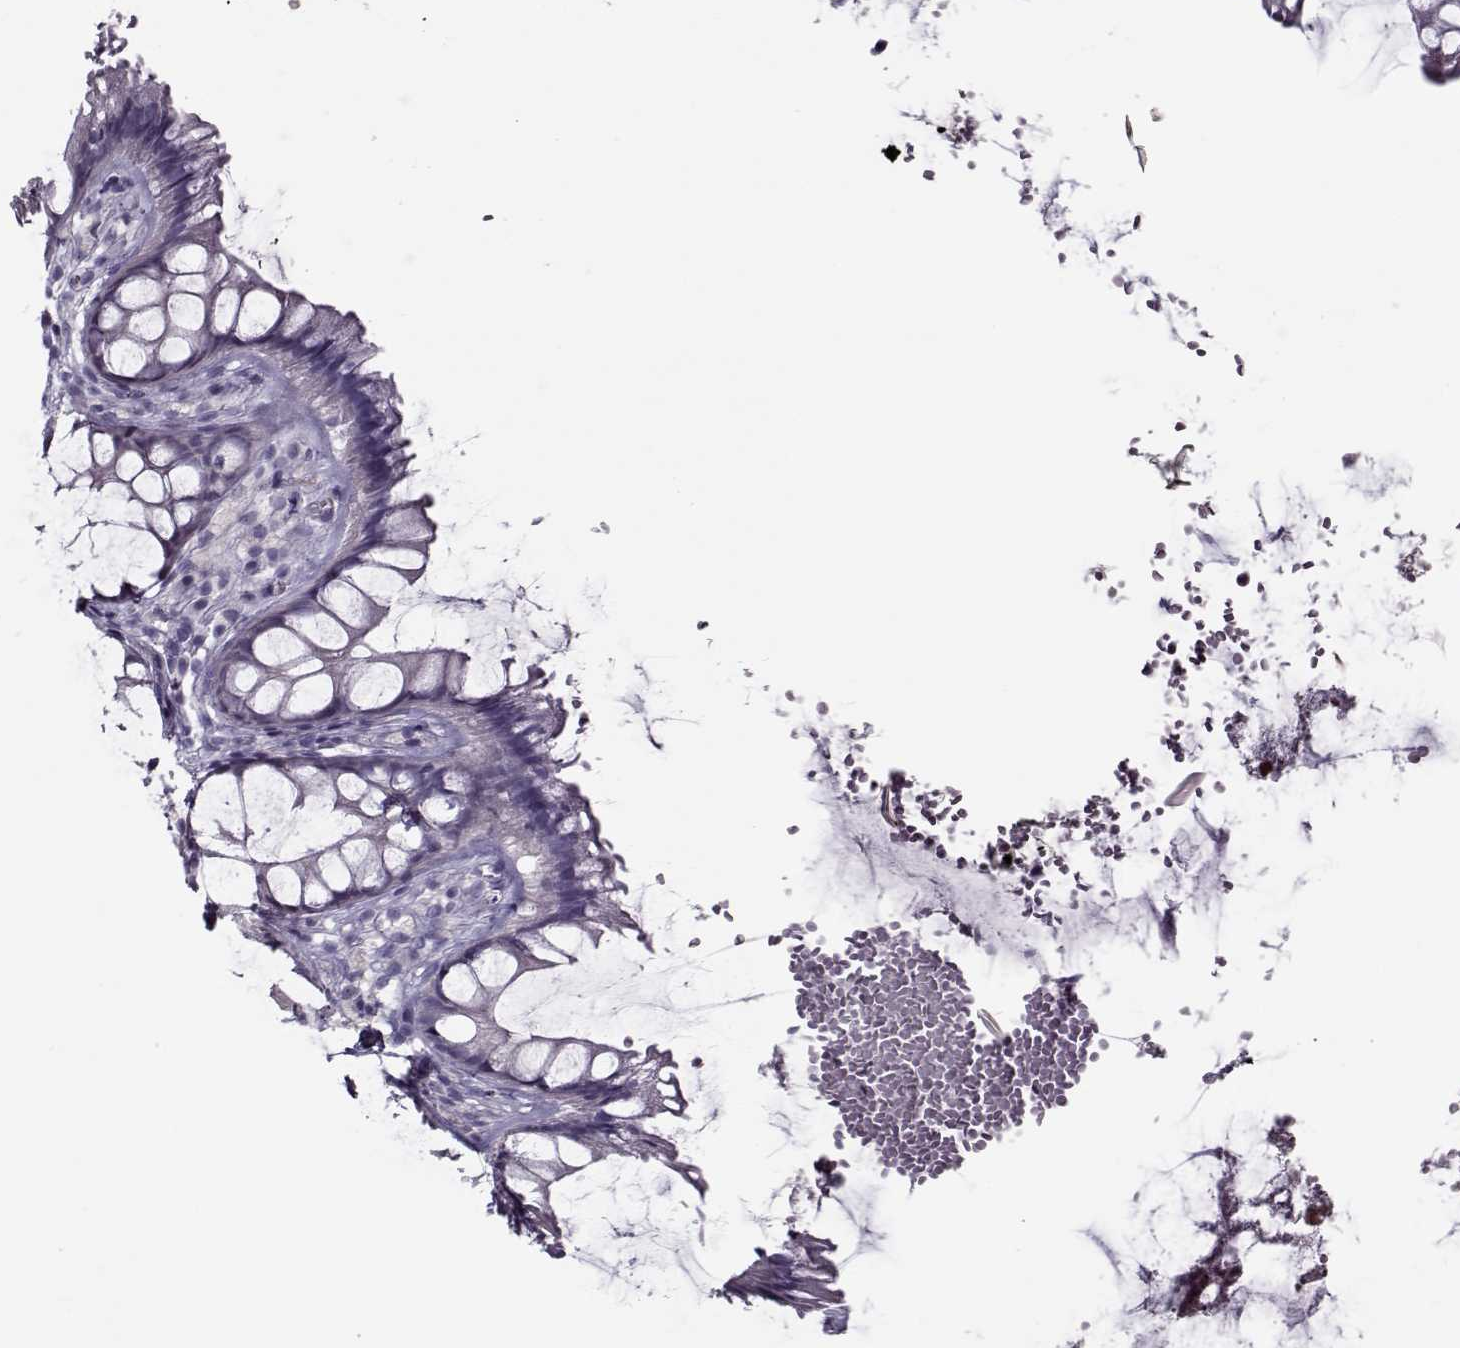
{"staining": {"intensity": "negative", "quantity": "none", "location": "none"}, "tissue": "rectum", "cell_type": "Glandular cells", "image_type": "normal", "snomed": [{"axis": "morphology", "description": "Normal tissue, NOS"}, {"axis": "topography", "description": "Rectum"}], "caption": "This is an immunohistochemistry (IHC) photomicrograph of normal human rectum. There is no positivity in glandular cells.", "gene": "CIBAR1", "patient": {"sex": "female", "age": 62}}